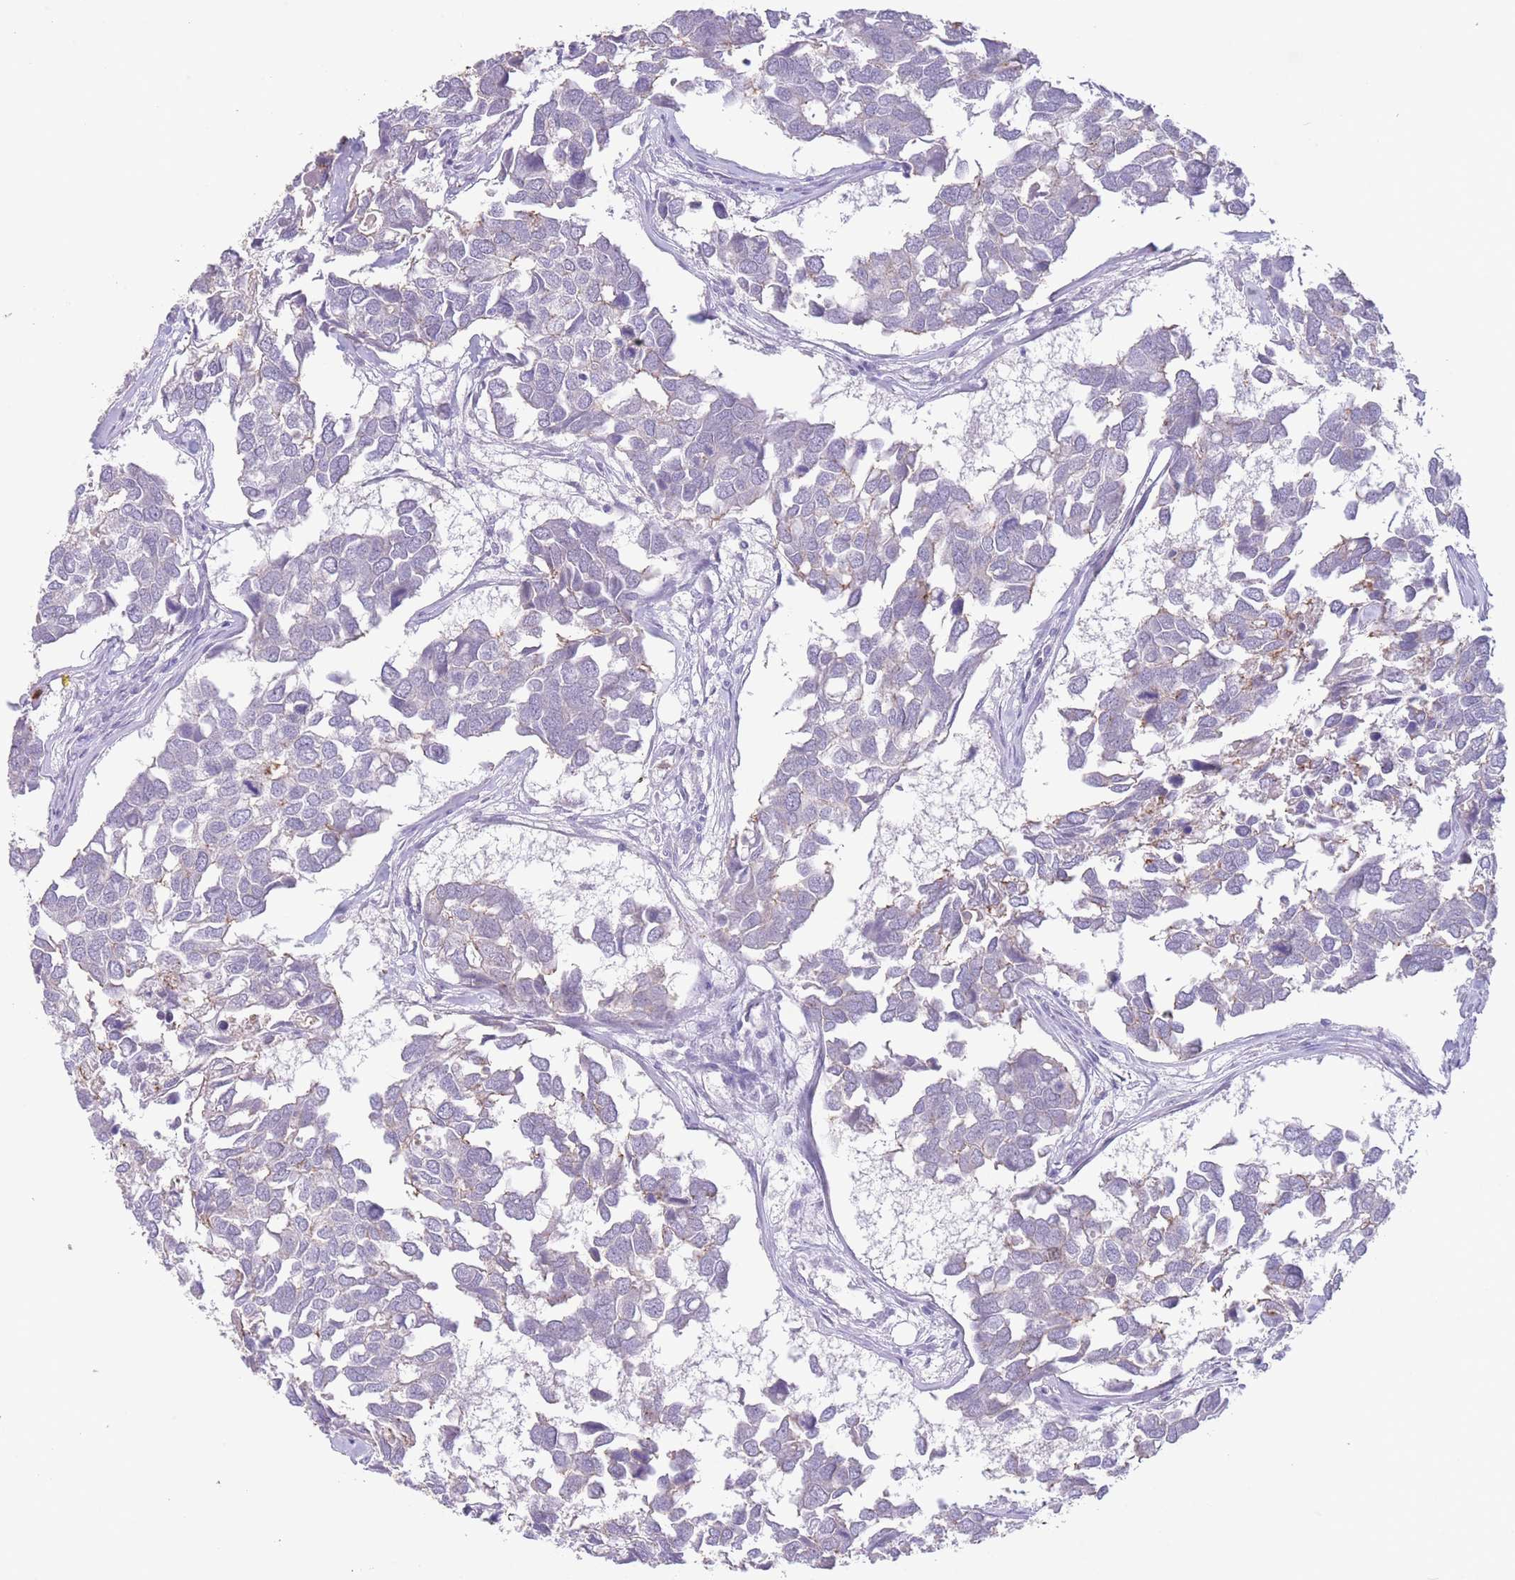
{"staining": {"intensity": "negative", "quantity": "none", "location": "none"}, "tissue": "breast cancer", "cell_type": "Tumor cells", "image_type": "cancer", "snomed": [{"axis": "morphology", "description": "Duct carcinoma"}, {"axis": "topography", "description": "Breast"}], "caption": "High magnification brightfield microscopy of breast cancer (infiltrating ductal carcinoma) stained with DAB (3,3'-diaminobenzidine) (brown) and counterstained with hematoxylin (blue): tumor cells show no significant positivity.", "gene": "LCLAT1", "patient": {"sex": "female", "age": 83}}